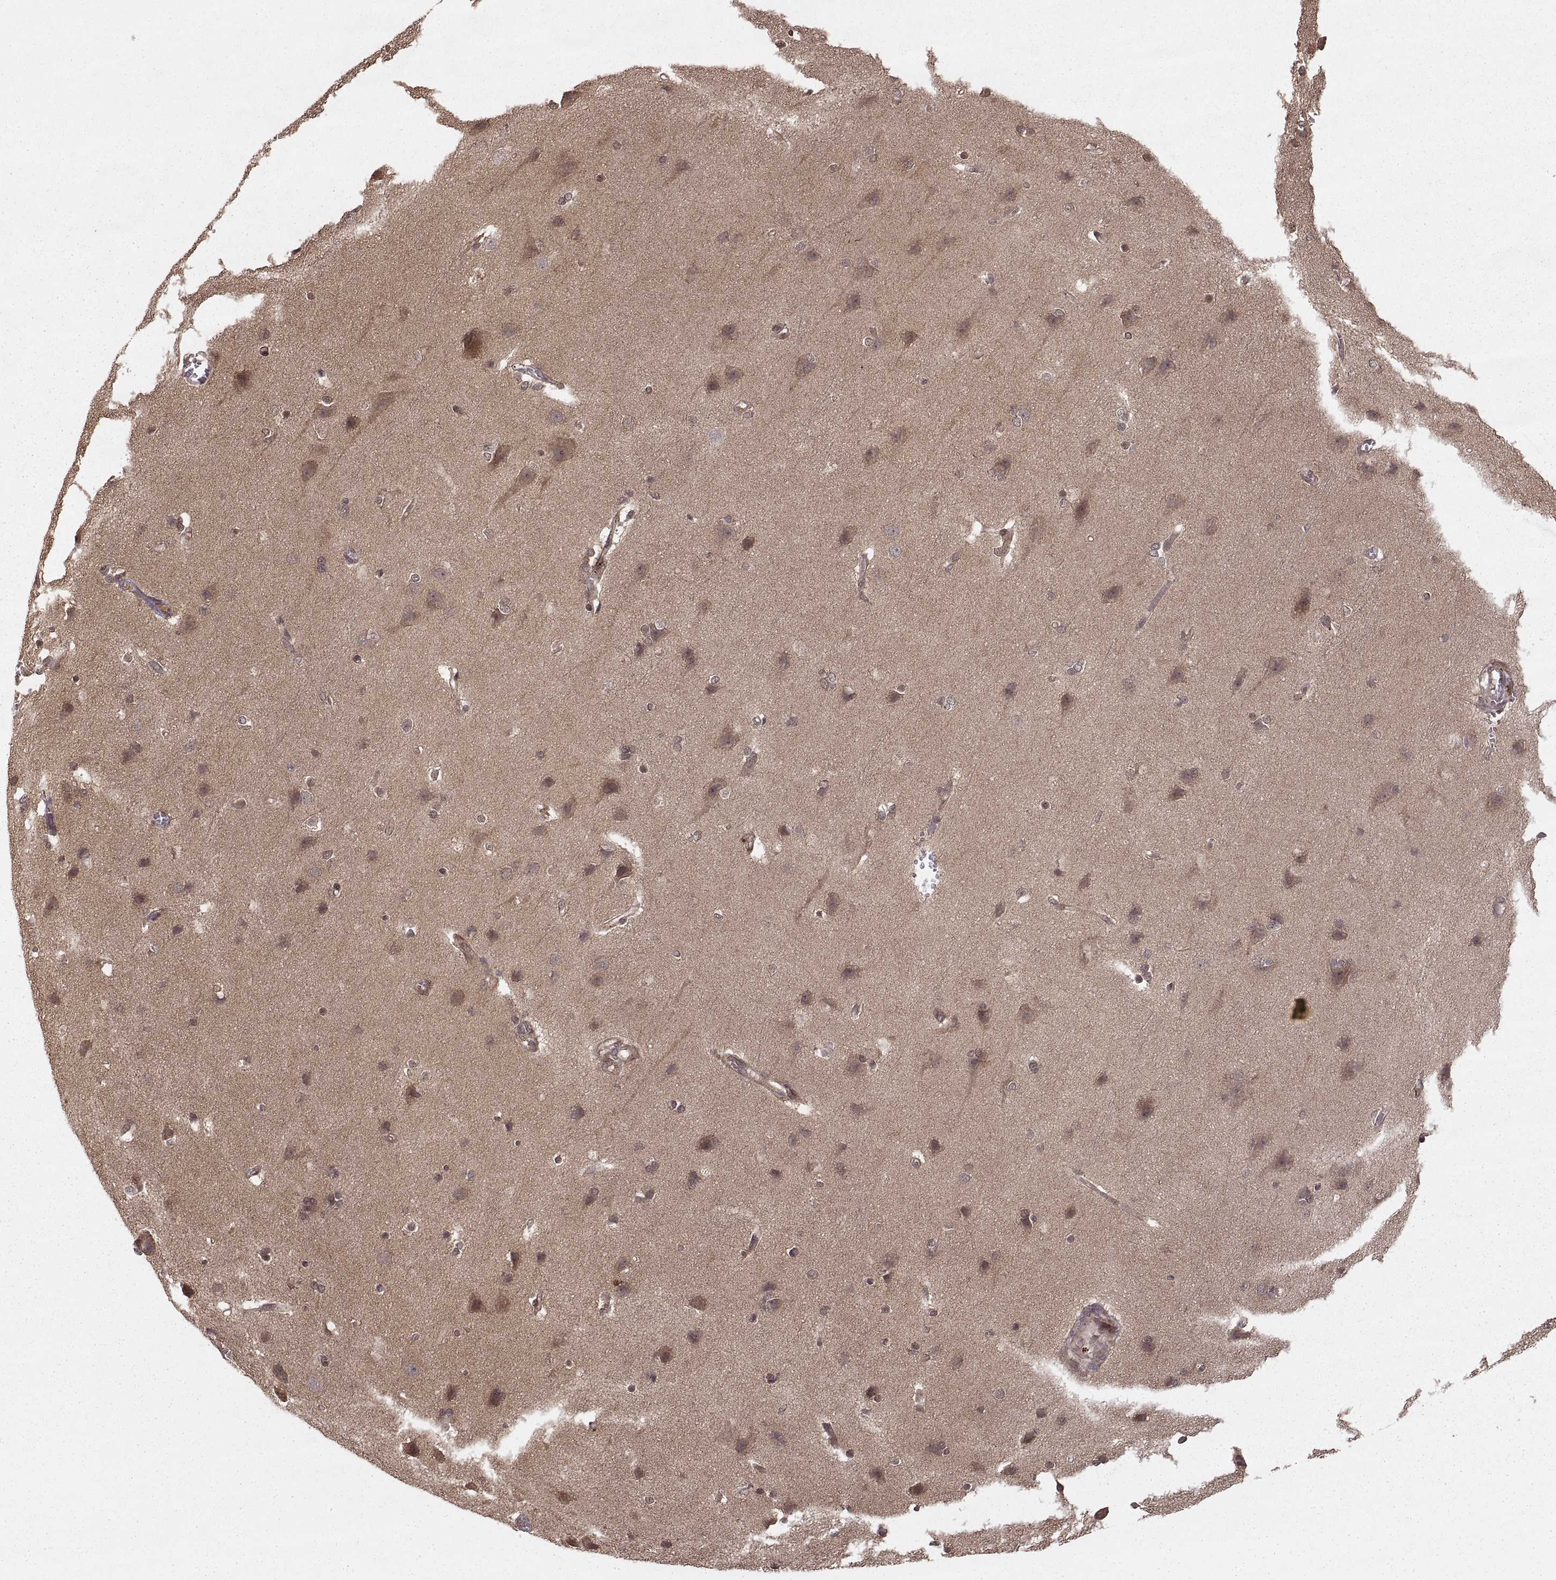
{"staining": {"intensity": "weak", "quantity": ">75%", "location": "cytoplasmic/membranous"}, "tissue": "cerebral cortex", "cell_type": "Endothelial cells", "image_type": "normal", "snomed": [{"axis": "morphology", "description": "Normal tissue, NOS"}, {"axis": "topography", "description": "Cerebral cortex"}], "caption": "Immunohistochemical staining of normal human cerebral cortex displays >75% levels of weak cytoplasmic/membranous protein staining in about >75% of endothelial cells.", "gene": "DEDD", "patient": {"sex": "male", "age": 37}}